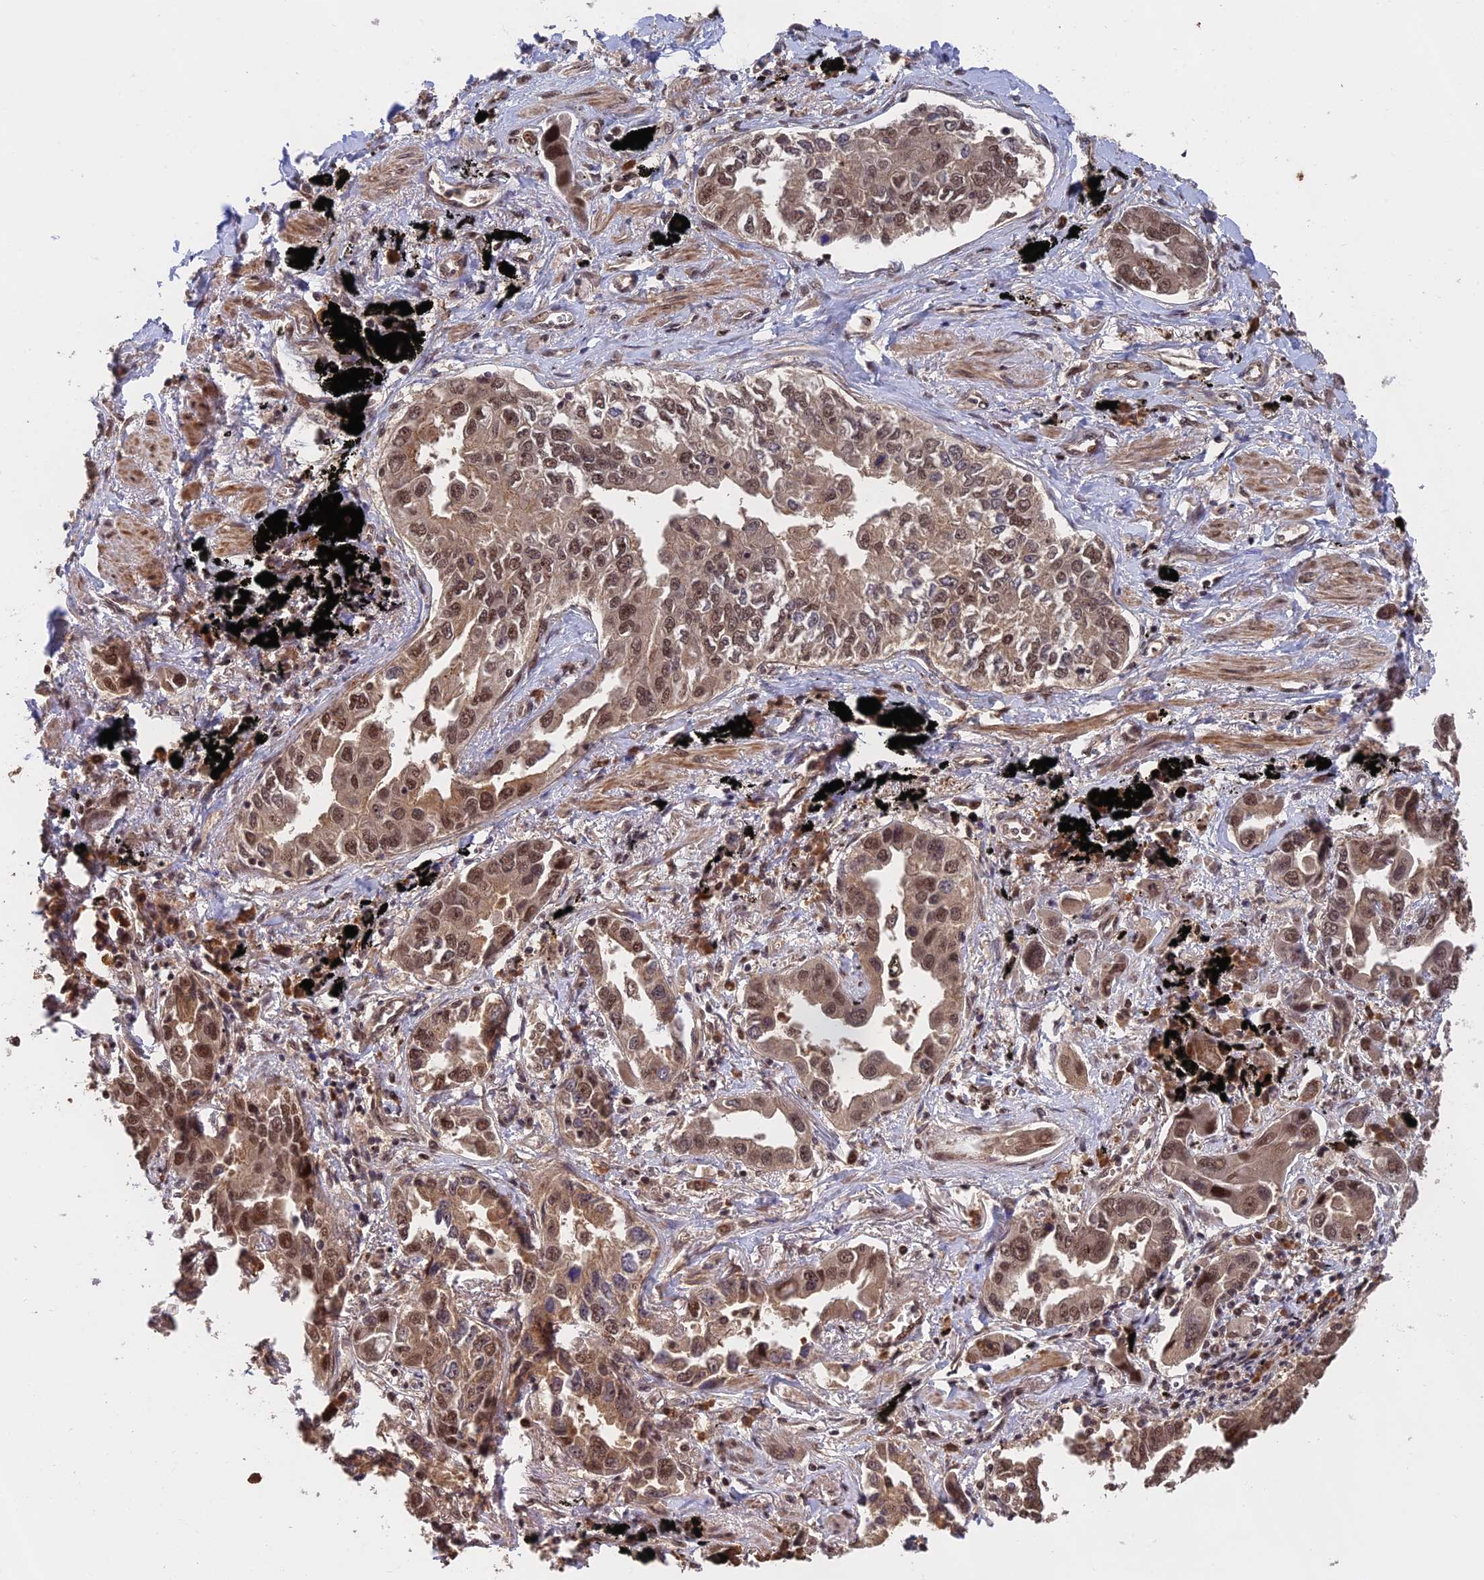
{"staining": {"intensity": "moderate", "quantity": ">75%", "location": "nuclear"}, "tissue": "lung cancer", "cell_type": "Tumor cells", "image_type": "cancer", "snomed": [{"axis": "morphology", "description": "Adenocarcinoma, NOS"}, {"axis": "topography", "description": "Lung"}], "caption": "Lung adenocarcinoma stained with a brown dye reveals moderate nuclear positive positivity in approximately >75% of tumor cells.", "gene": "OSBPL1A", "patient": {"sex": "male", "age": 67}}